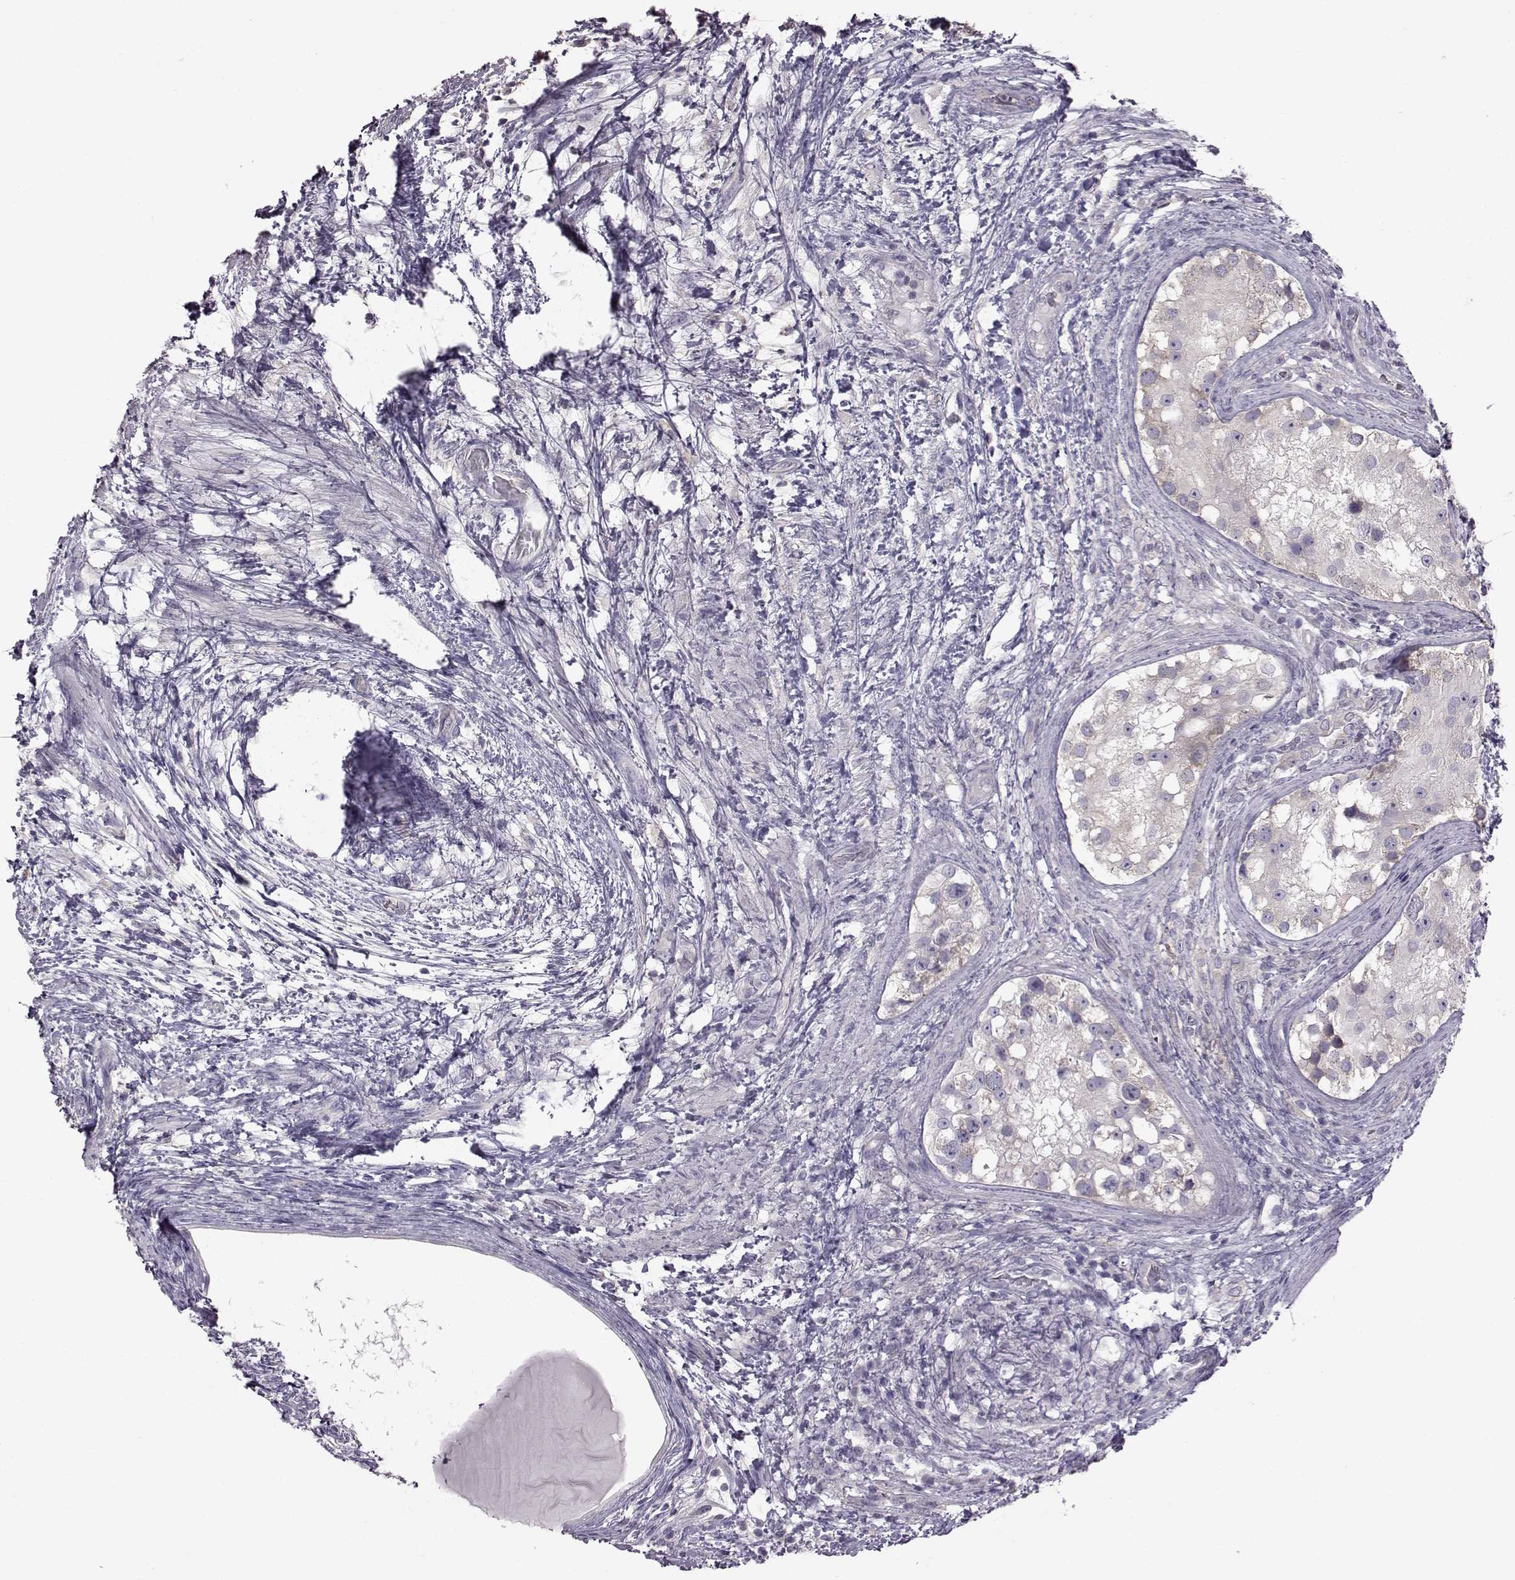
{"staining": {"intensity": "negative", "quantity": "none", "location": "none"}, "tissue": "testis cancer", "cell_type": "Tumor cells", "image_type": "cancer", "snomed": [{"axis": "morphology", "description": "Carcinoma, Embryonal, NOS"}, {"axis": "topography", "description": "Testis"}], "caption": "IHC of testis cancer (embryonal carcinoma) reveals no positivity in tumor cells.", "gene": "ADGRG2", "patient": {"sex": "male", "age": 24}}